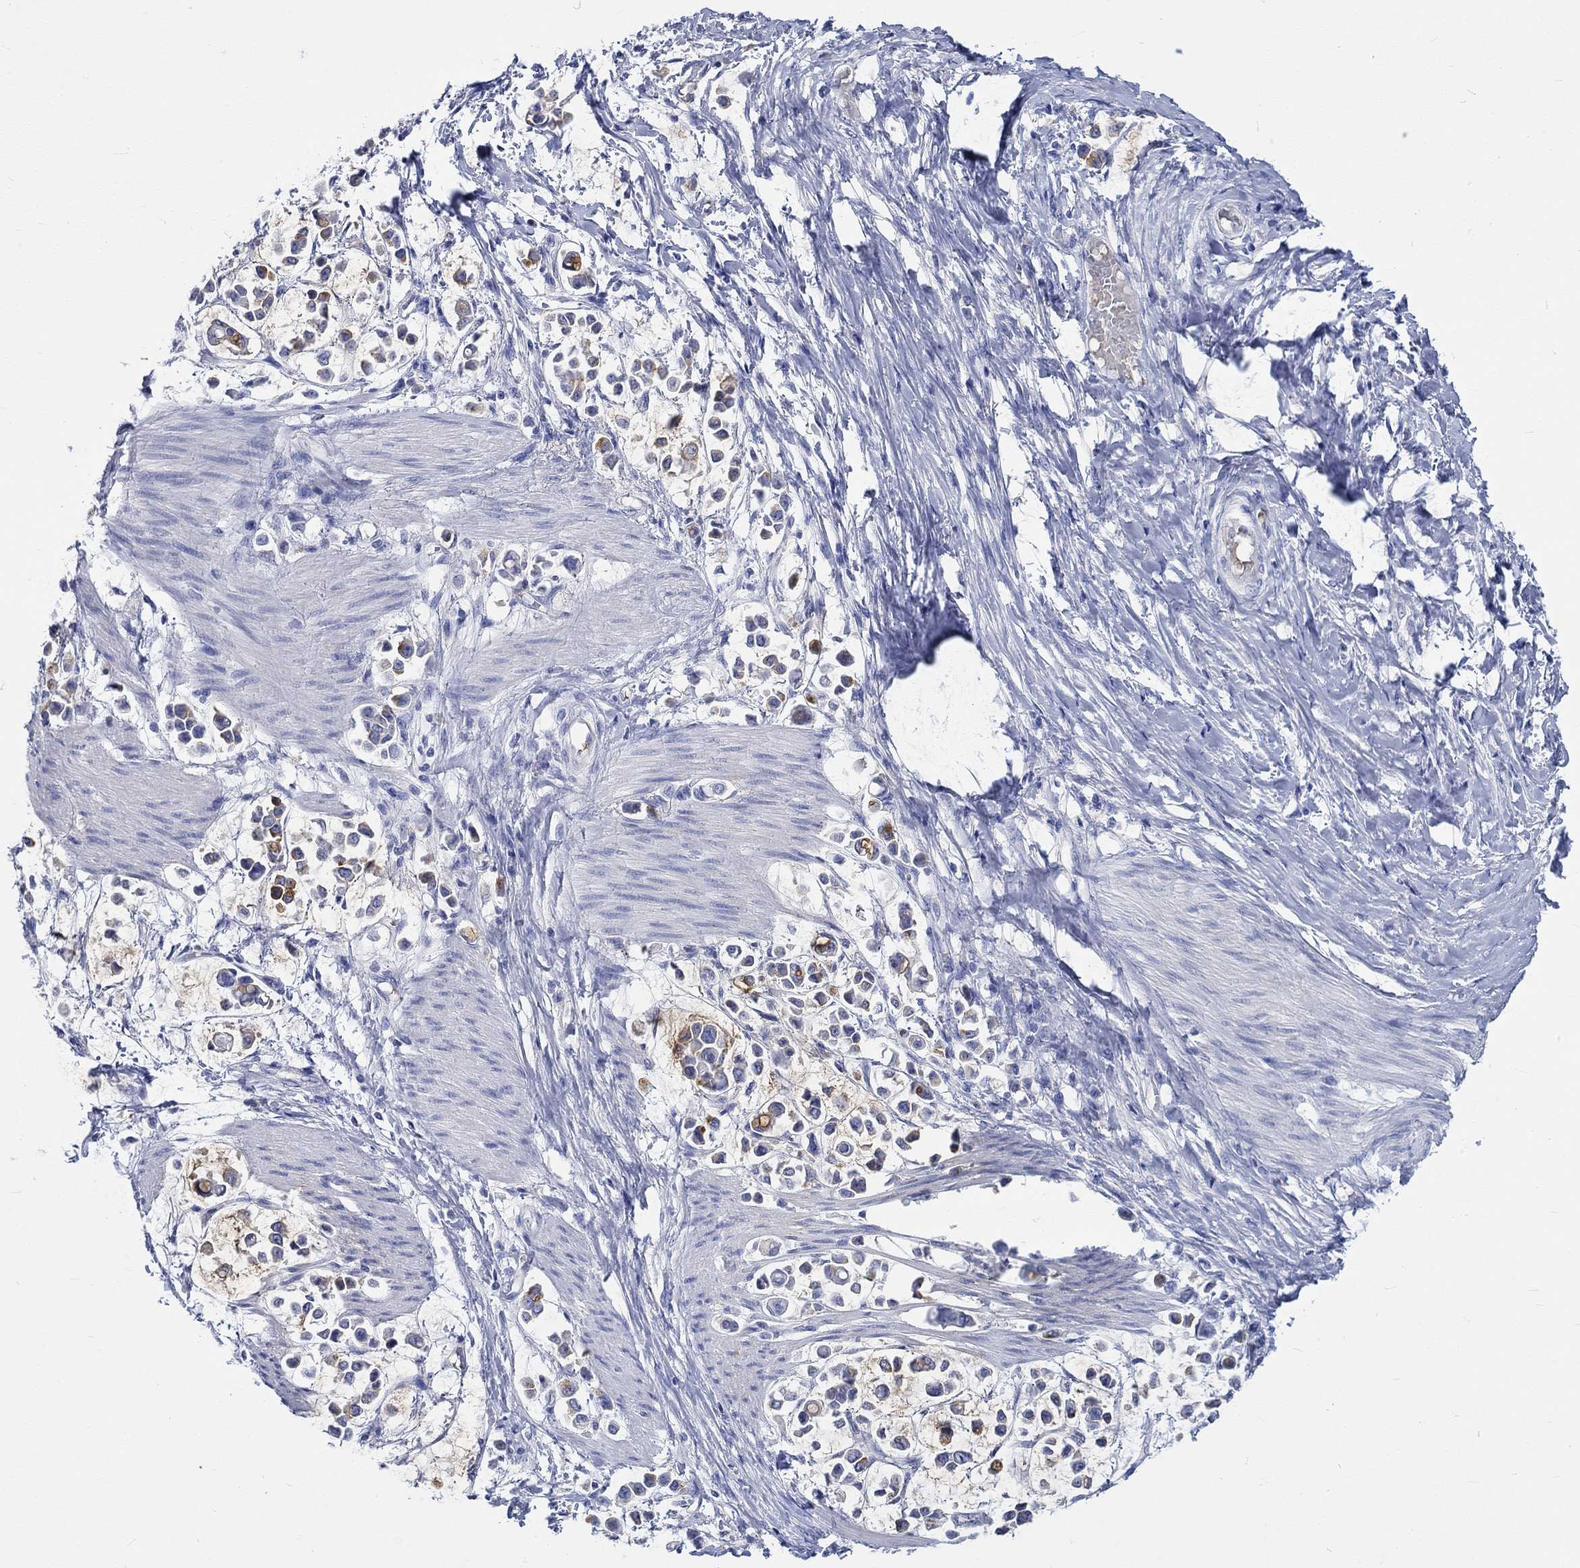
{"staining": {"intensity": "strong", "quantity": "<25%", "location": "cytoplasmic/membranous"}, "tissue": "stomach cancer", "cell_type": "Tumor cells", "image_type": "cancer", "snomed": [{"axis": "morphology", "description": "Adenocarcinoma, NOS"}, {"axis": "topography", "description": "Stomach"}], "caption": "Immunohistochemical staining of human stomach adenocarcinoma exhibits medium levels of strong cytoplasmic/membranous protein staining in about <25% of tumor cells. Using DAB (3,3'-diaminobenzidine) (brown) and hematoxylin (blue) stains, captured at high magnification using brightfield microscopy.", "gene": "KCNA1", "patient": {"sex": "male", "age": 82}}